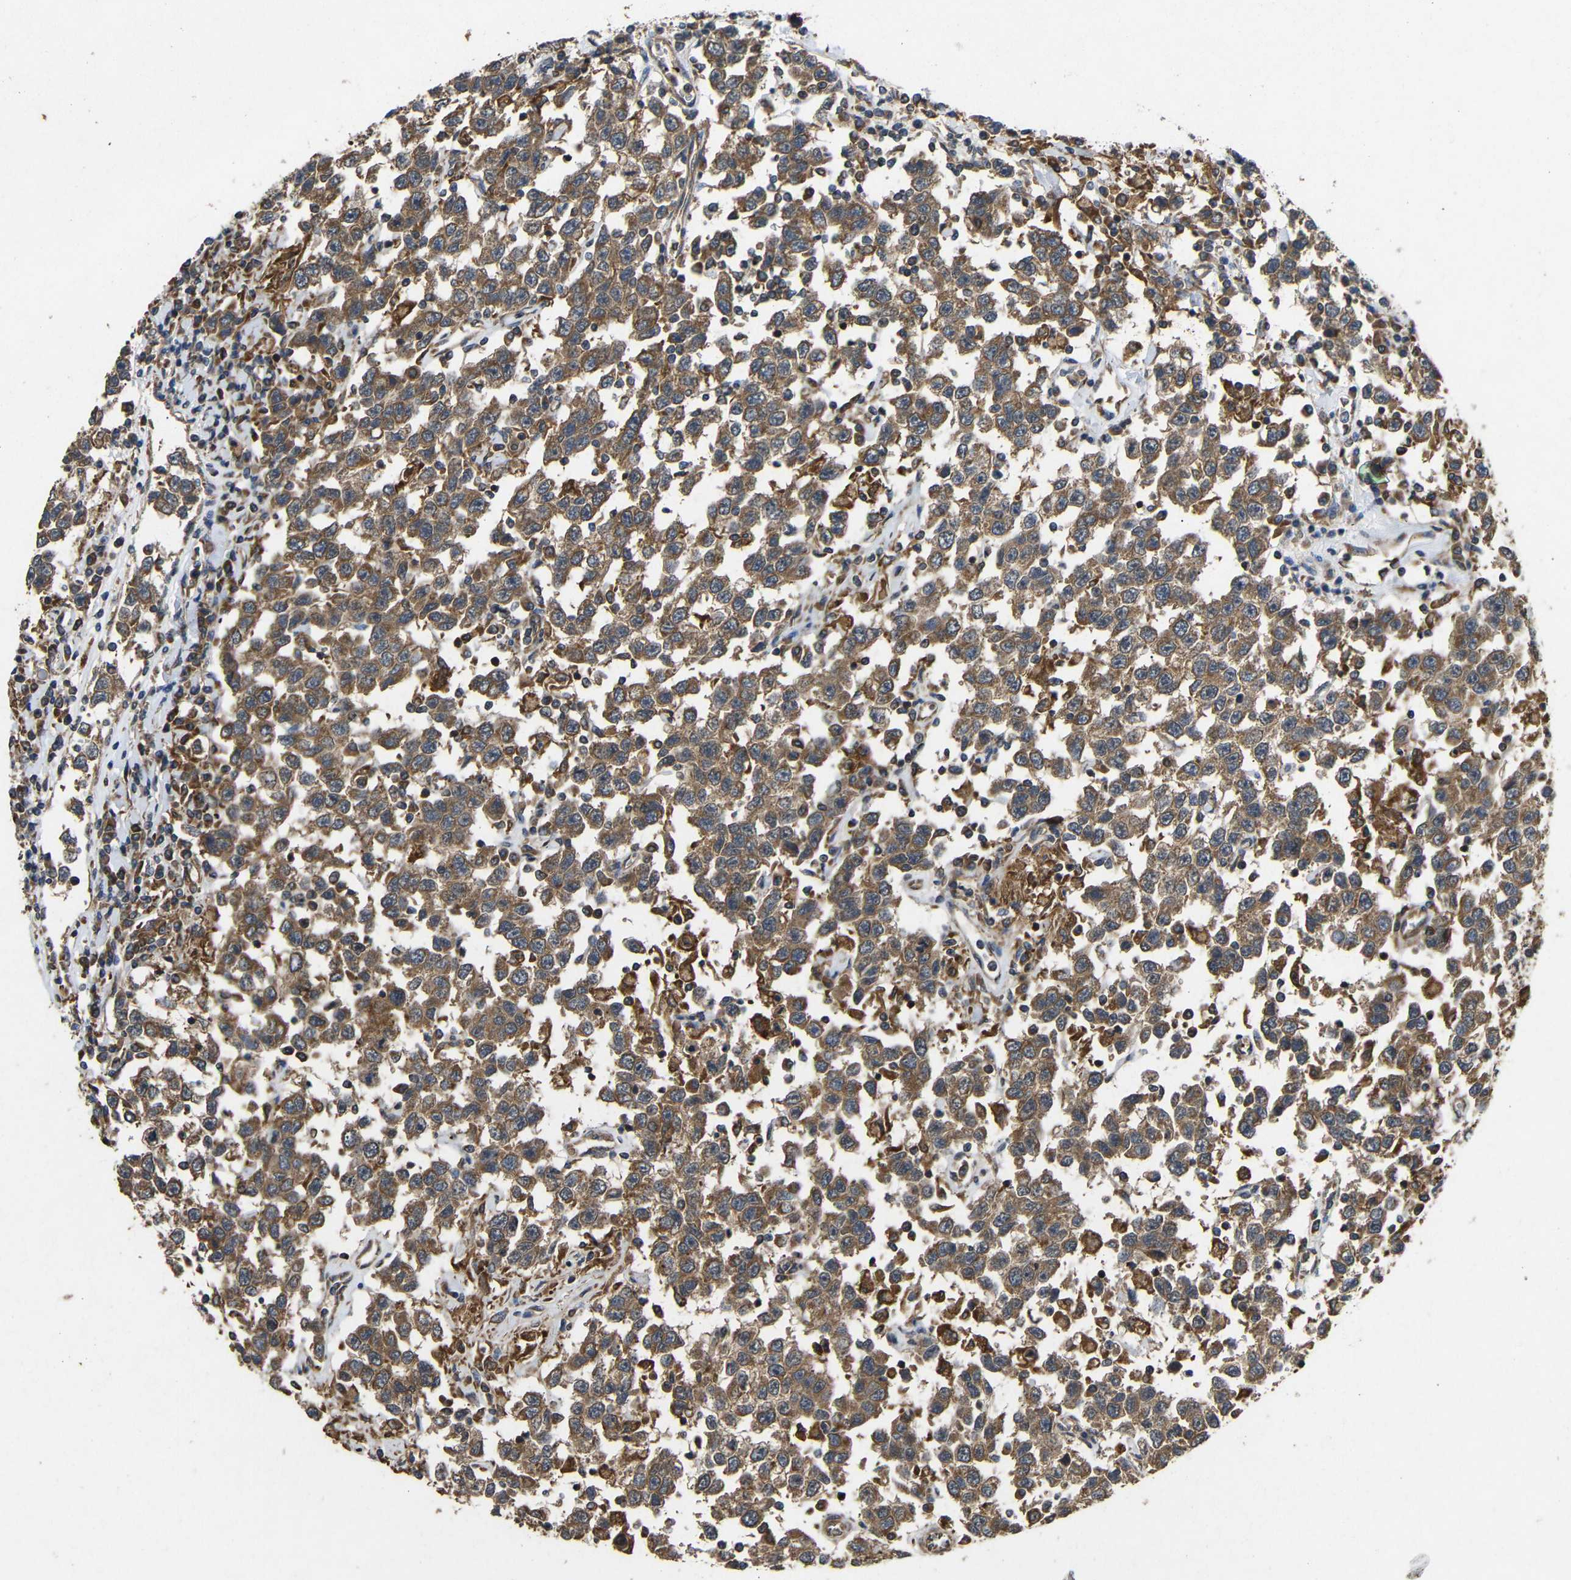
{"staining": {"intensity": "moderate", "quantity": ">75%", "location": "cytoplasmic/membranous"}, "tissue": "testis cancer", "cell_type": "Tumor cells", "image_type": "cancer", "snomed": [{"axis": "morphology", "description": "Seminoma, NOS"}, {"axis": "topography", "description": "Testis"}], "caption": "This is a micrograph of IHC staining of testis cancer (seminoma), which shows moderate expression in the cytoplasmic/membranous of tumor cells.", "gene": "EIF2S1", "patient": {"sex": "male", "age": 41}}